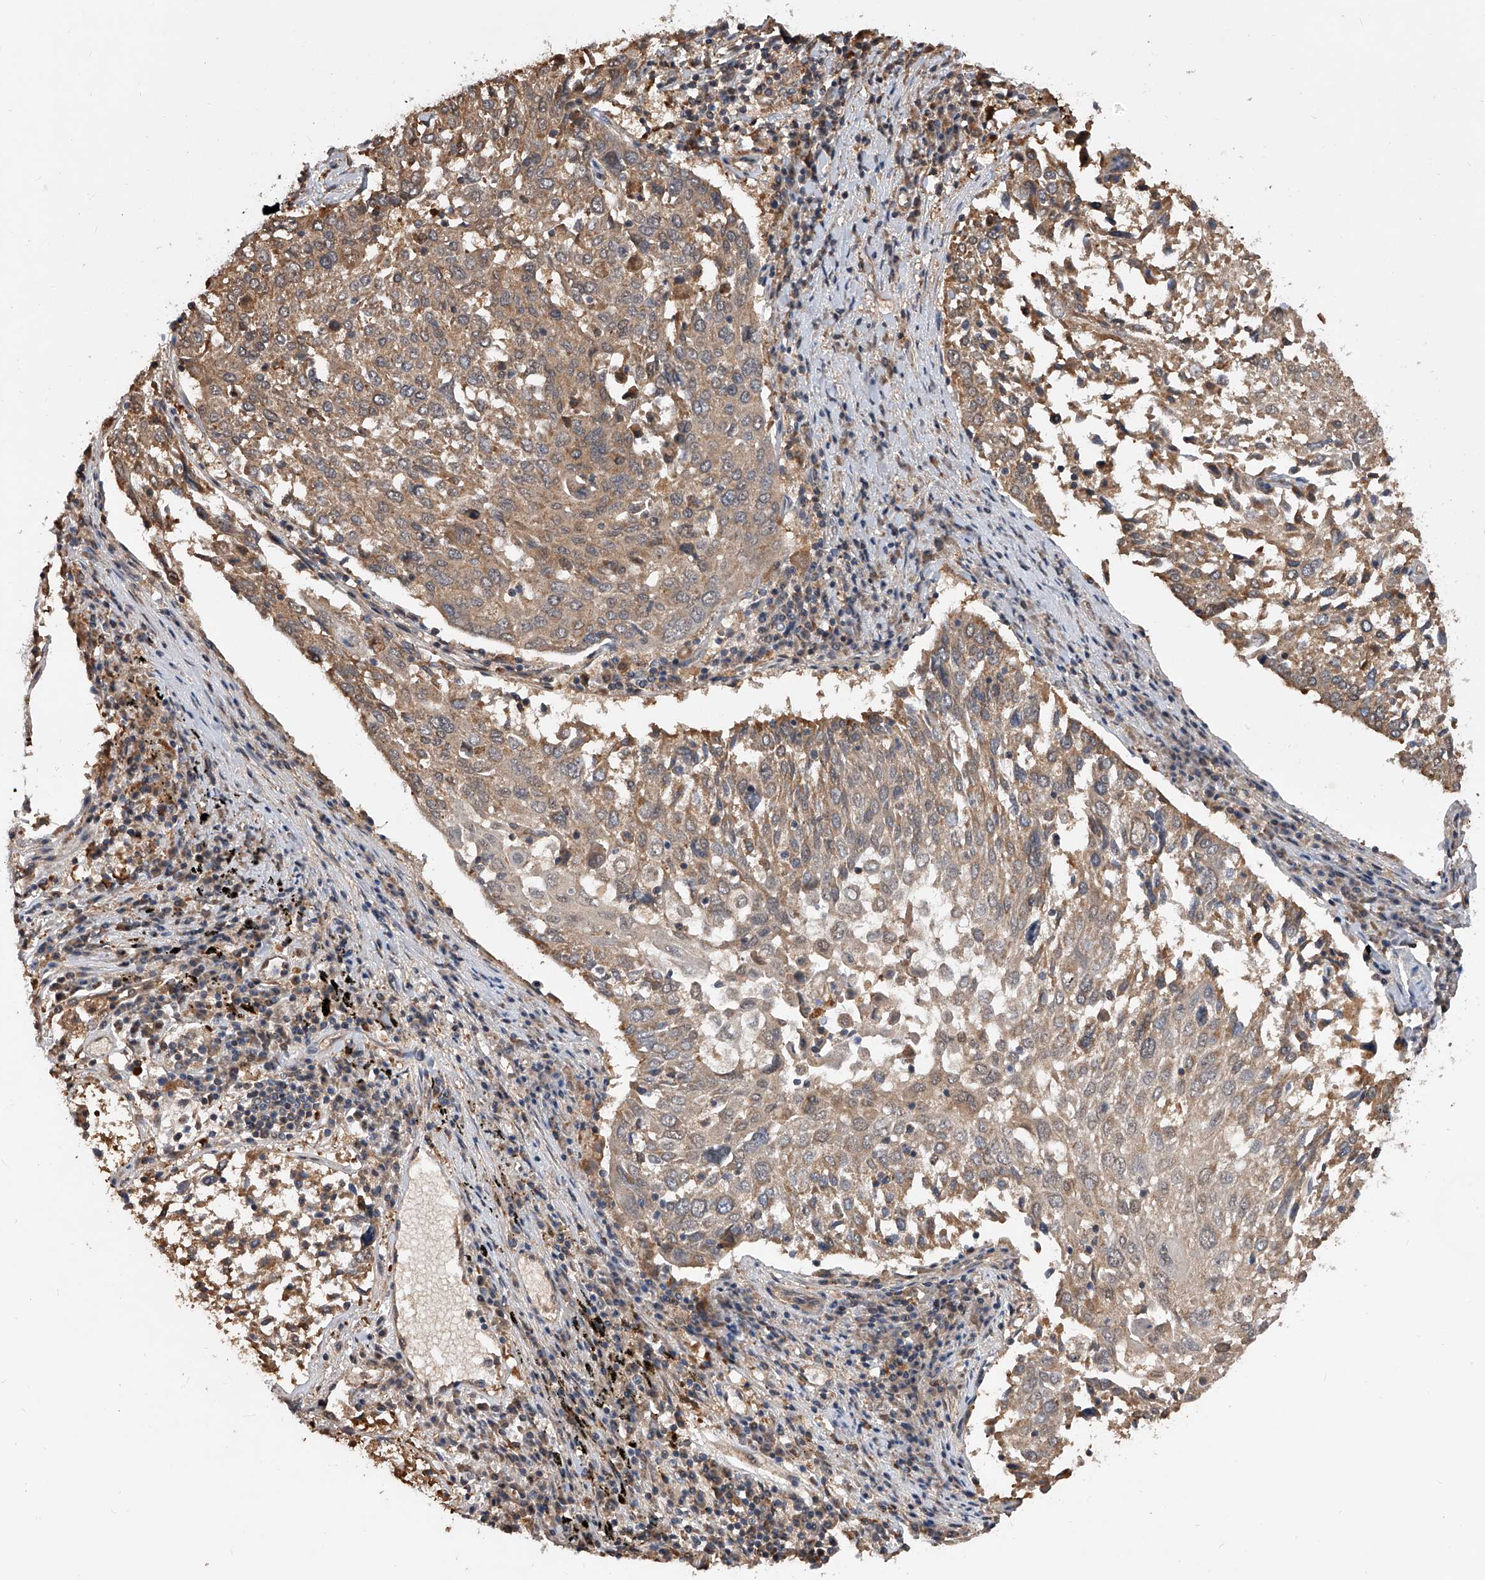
{"staining": {"intensity": "weak", "quantity": "25%-75%", "location": "cytoplasmic/membranous"}, "tissue": "lung cancer", "cell_type": "Tumor cells", "image_type": "cancer", "snomed": [{"axis": "morphology", "description": "Squamous cell carcinoma, NOS"}, {"axis": "topography", "description": "Lung"}], "caption": "A low amount of weak cytoplasmic/membranous staining is appreciated in approximately 25%-75% of tumor cells in lung squamous cell carcinoma tissue.", "gene": "GMDS", "patient": {"sex": "male", "age": 65}}